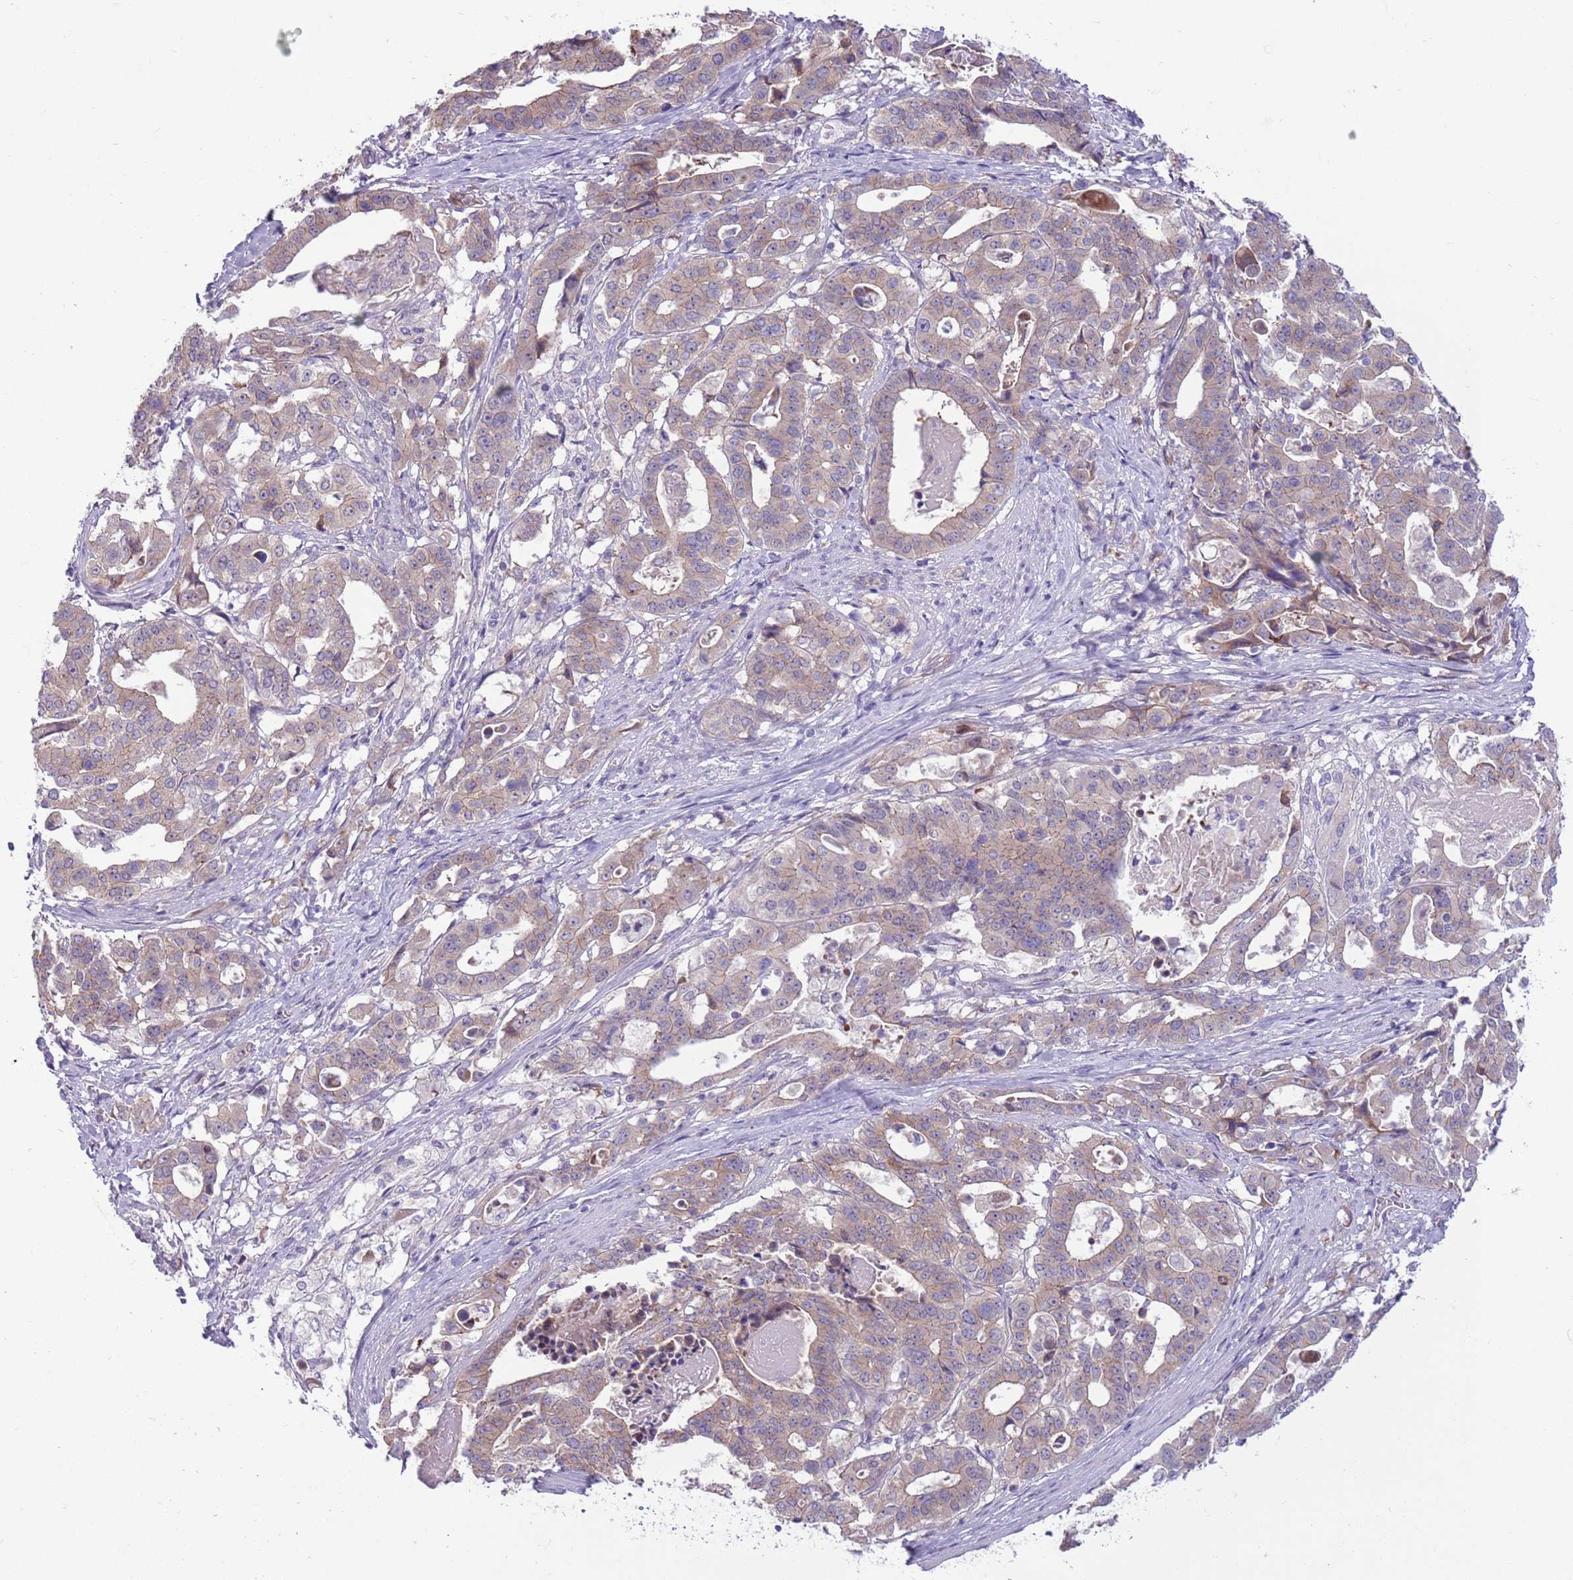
{"staining": {"intensity": "weak", "quantity": "25%-75%", "location": "cytoplasmic/membranous"}, "tissue": "stomach cancer", "cell_type": "Tumor cells", "image_type": "cancer", "snomed": [{"axis": "morphology", "description": "Adenocarcinoma, NOS"}, {"axis": "topography", "description": "Stomach"}], "caption": "Immunohistochemical staining of human adenocarcinoma (stomach) displays weak cytoplasmic/membranous protein positivity in approximately 25%-75% of tumor cells.", "gene": "PARP8", "patient": {"sex": "male", "age": 48}}